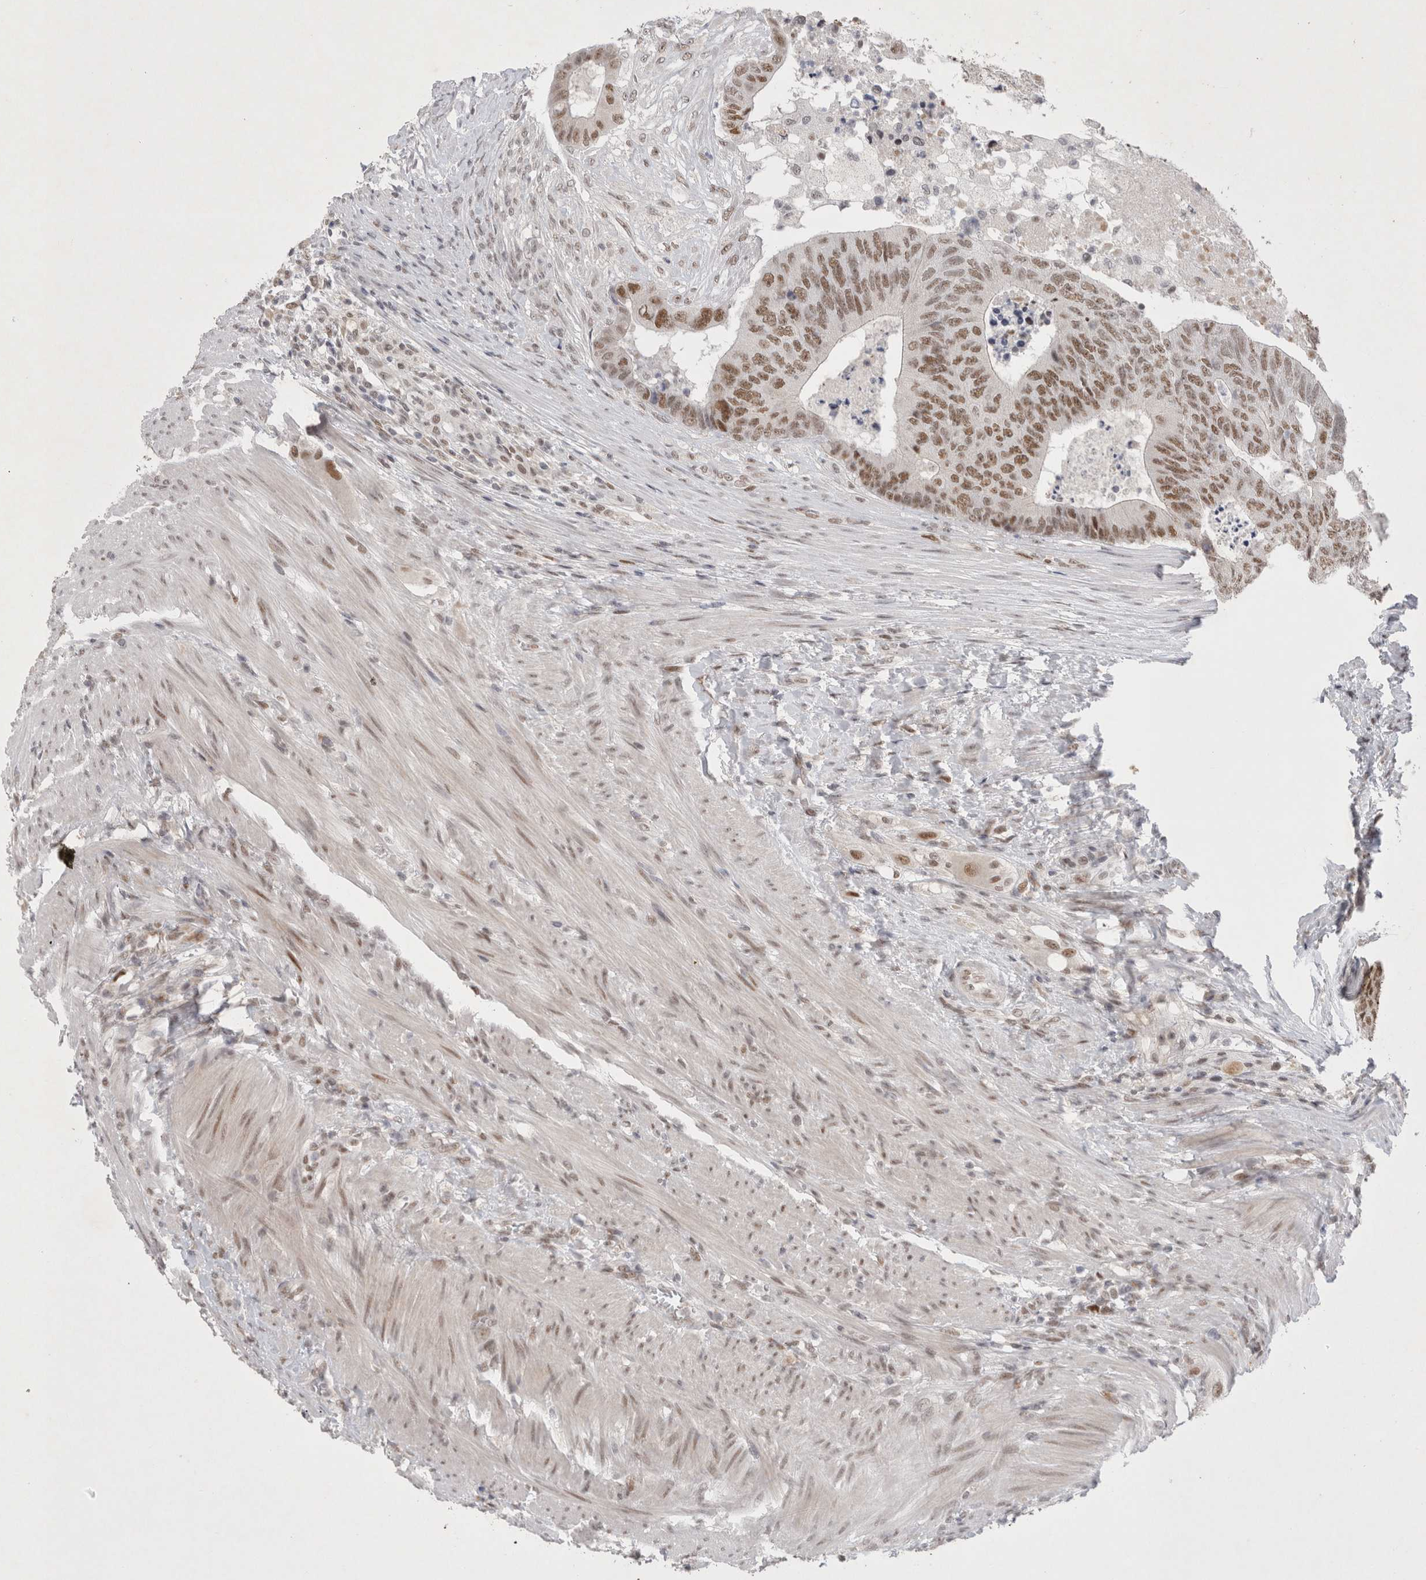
{"staining": {"intensity": "moderate", "quantity": ">75%", "location": "nuclear"}, "tissue": "colorectal cancer", "cell_type": "Tumor cells", "image_type": "cancer", "snomed": [{"axis": "morphology", "description": "Adenocarcinoma, NOS"}, {"axis": "topography", "description": "Colon"}], "caption": "An immunohistochemistry (IHC) histopathology image of neoplastic tissue is shown. Protein staining in brown highlights moderate nuclear positivity in colorectal adenocarcinoma within tumor cells. The staining was performed using DAB (3,3'-diaminobenzidine), with brown indicating positive protein expression. Nuclei are stained blue with hematoxylin.", "gene": "RECQL4", "patient": {"sex": "female", "age": 67}}